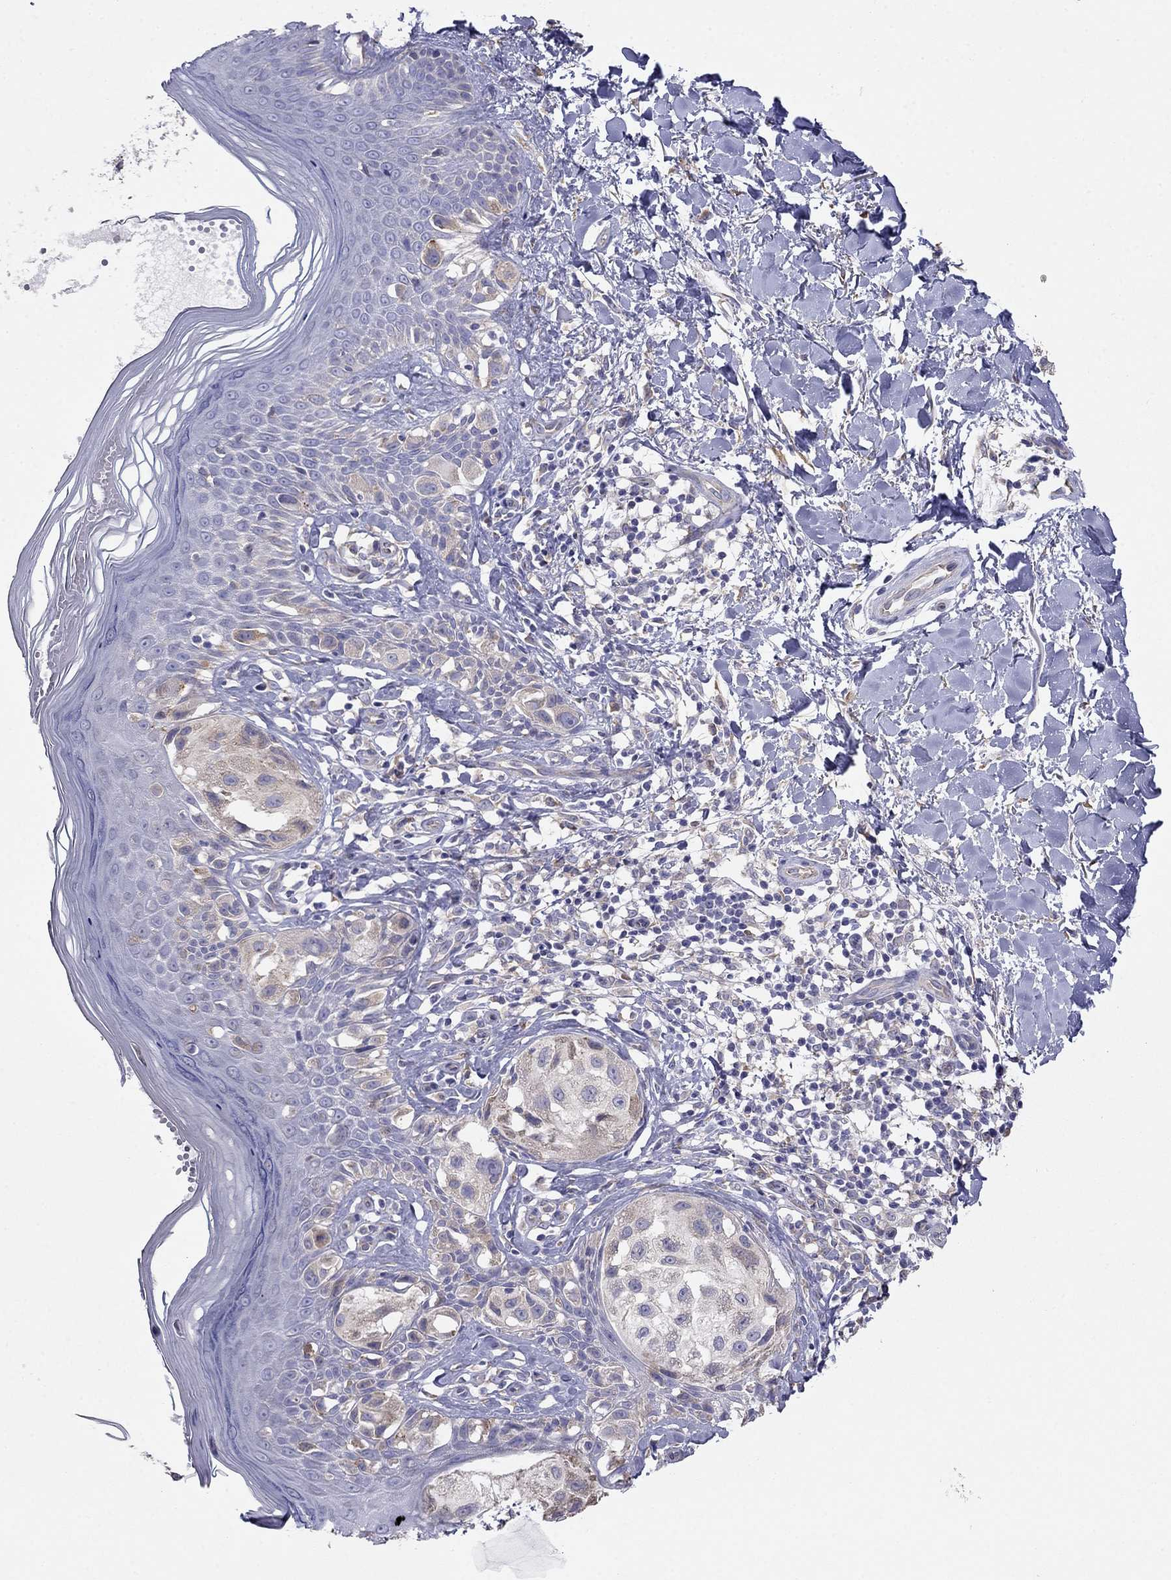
{"staining": {"intensity": "weak", "quantity": "<25%", "location": "cytoplasmic/membranous"}, "tissue": "melanoma", "cell_type": "Tumor cells", "image_type": "cancer", "snomed": [{"axis": "morphology", "description": "Malignant melanoma, NOS"}, {"axis": "topography", "description": "Skin"}], "caption": "Tumor cells show no significant protein expression in malignant melanoma.", "gene": "LONRF2", "patient": {"sex": "female", "age": 73}}